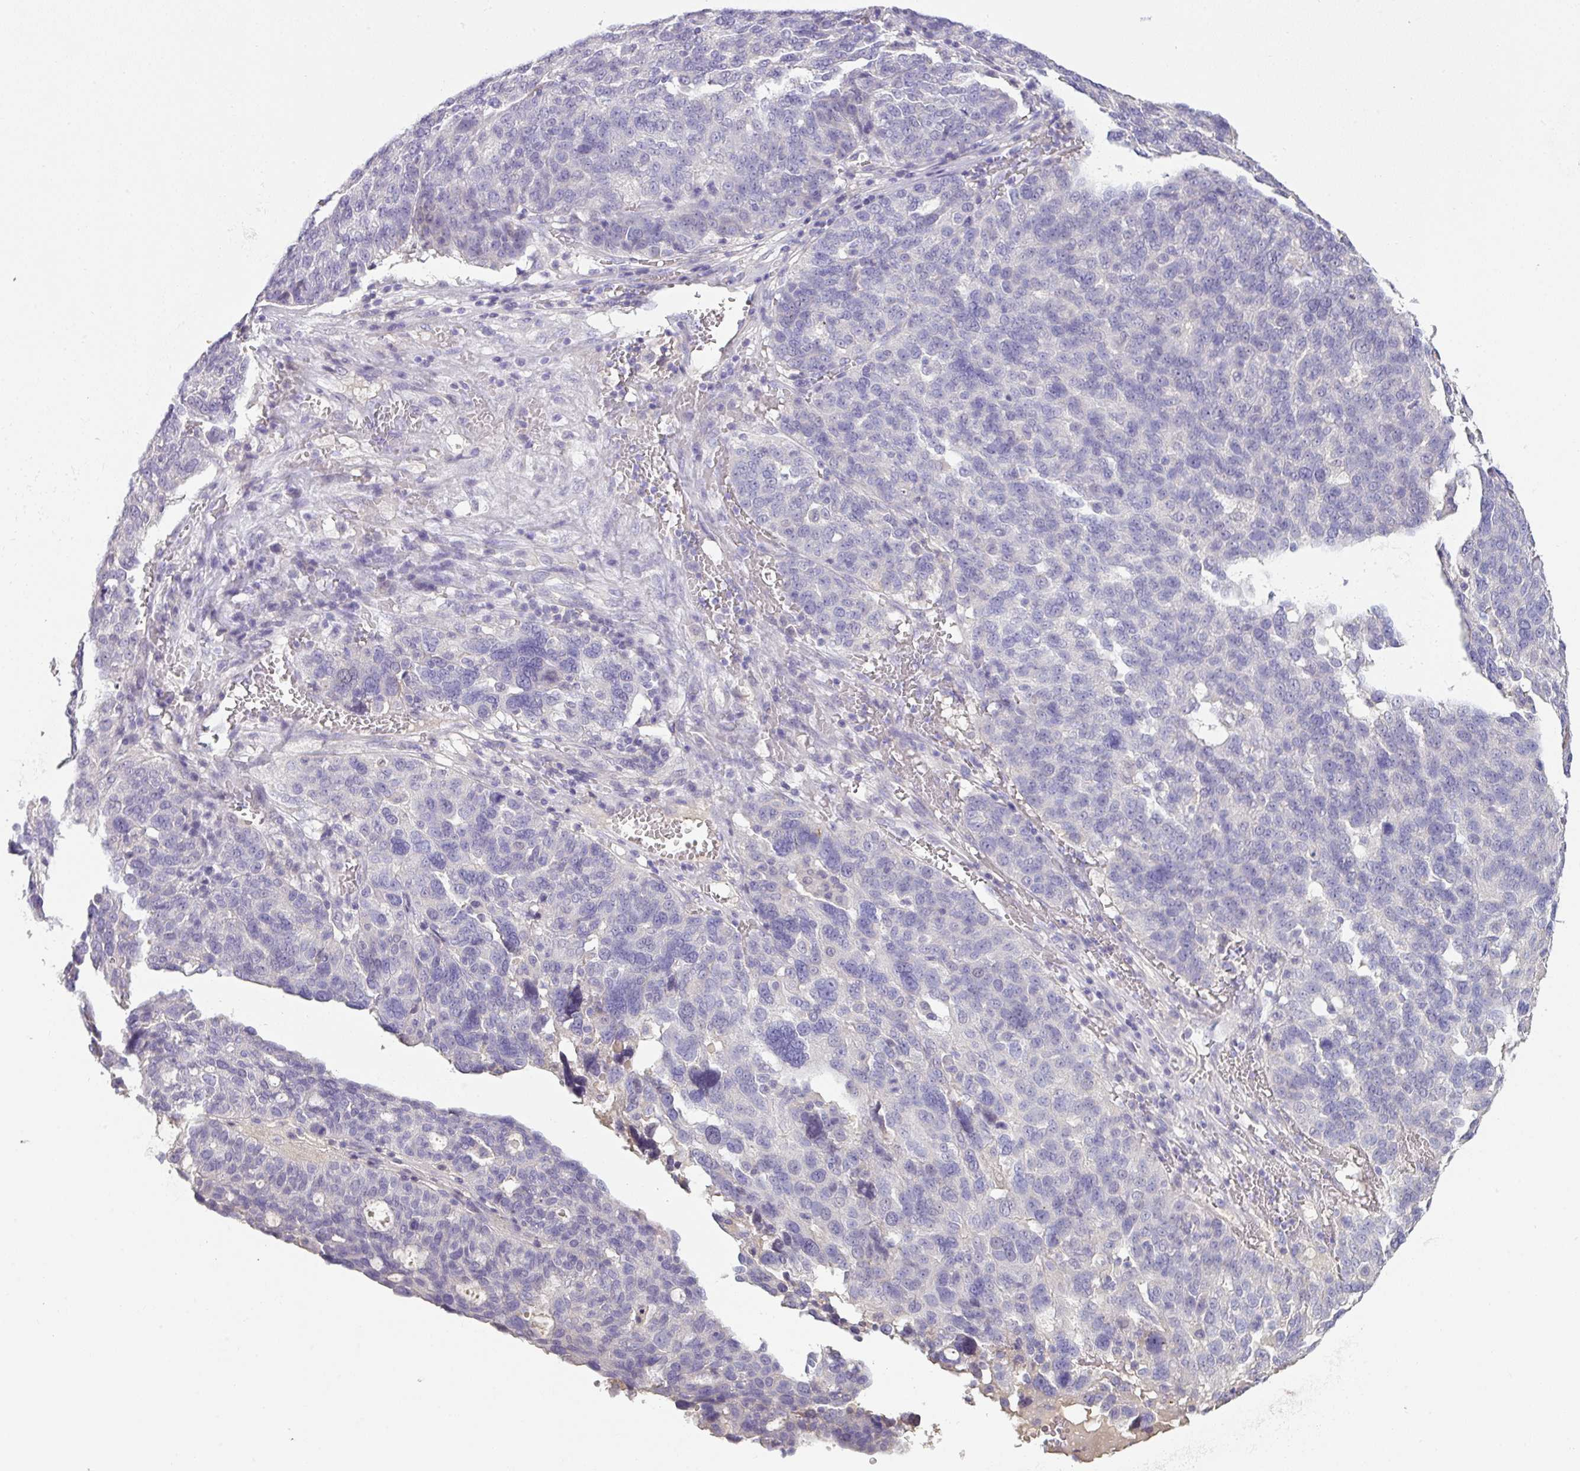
{"staining": {"intensity": "negative", "quantity": "none", "location": "none"}, "tissue": "ovarian cancer", "cell_type": "Tumor cells", "image_type": "cancer", "snomed": [{"axis": "morphology", "description": "Cystadenocarcinoma, serous, NOS"}, {"axis": "topography", "description": "Ovary"}], "caption": "Serous cystadenocarcinoma (ovarian) was stained to show a protein in brown. There is no significant positivity in tumor cells.", "gene": "OR6C6", "patient": {"sex": "female", "age": 59}}